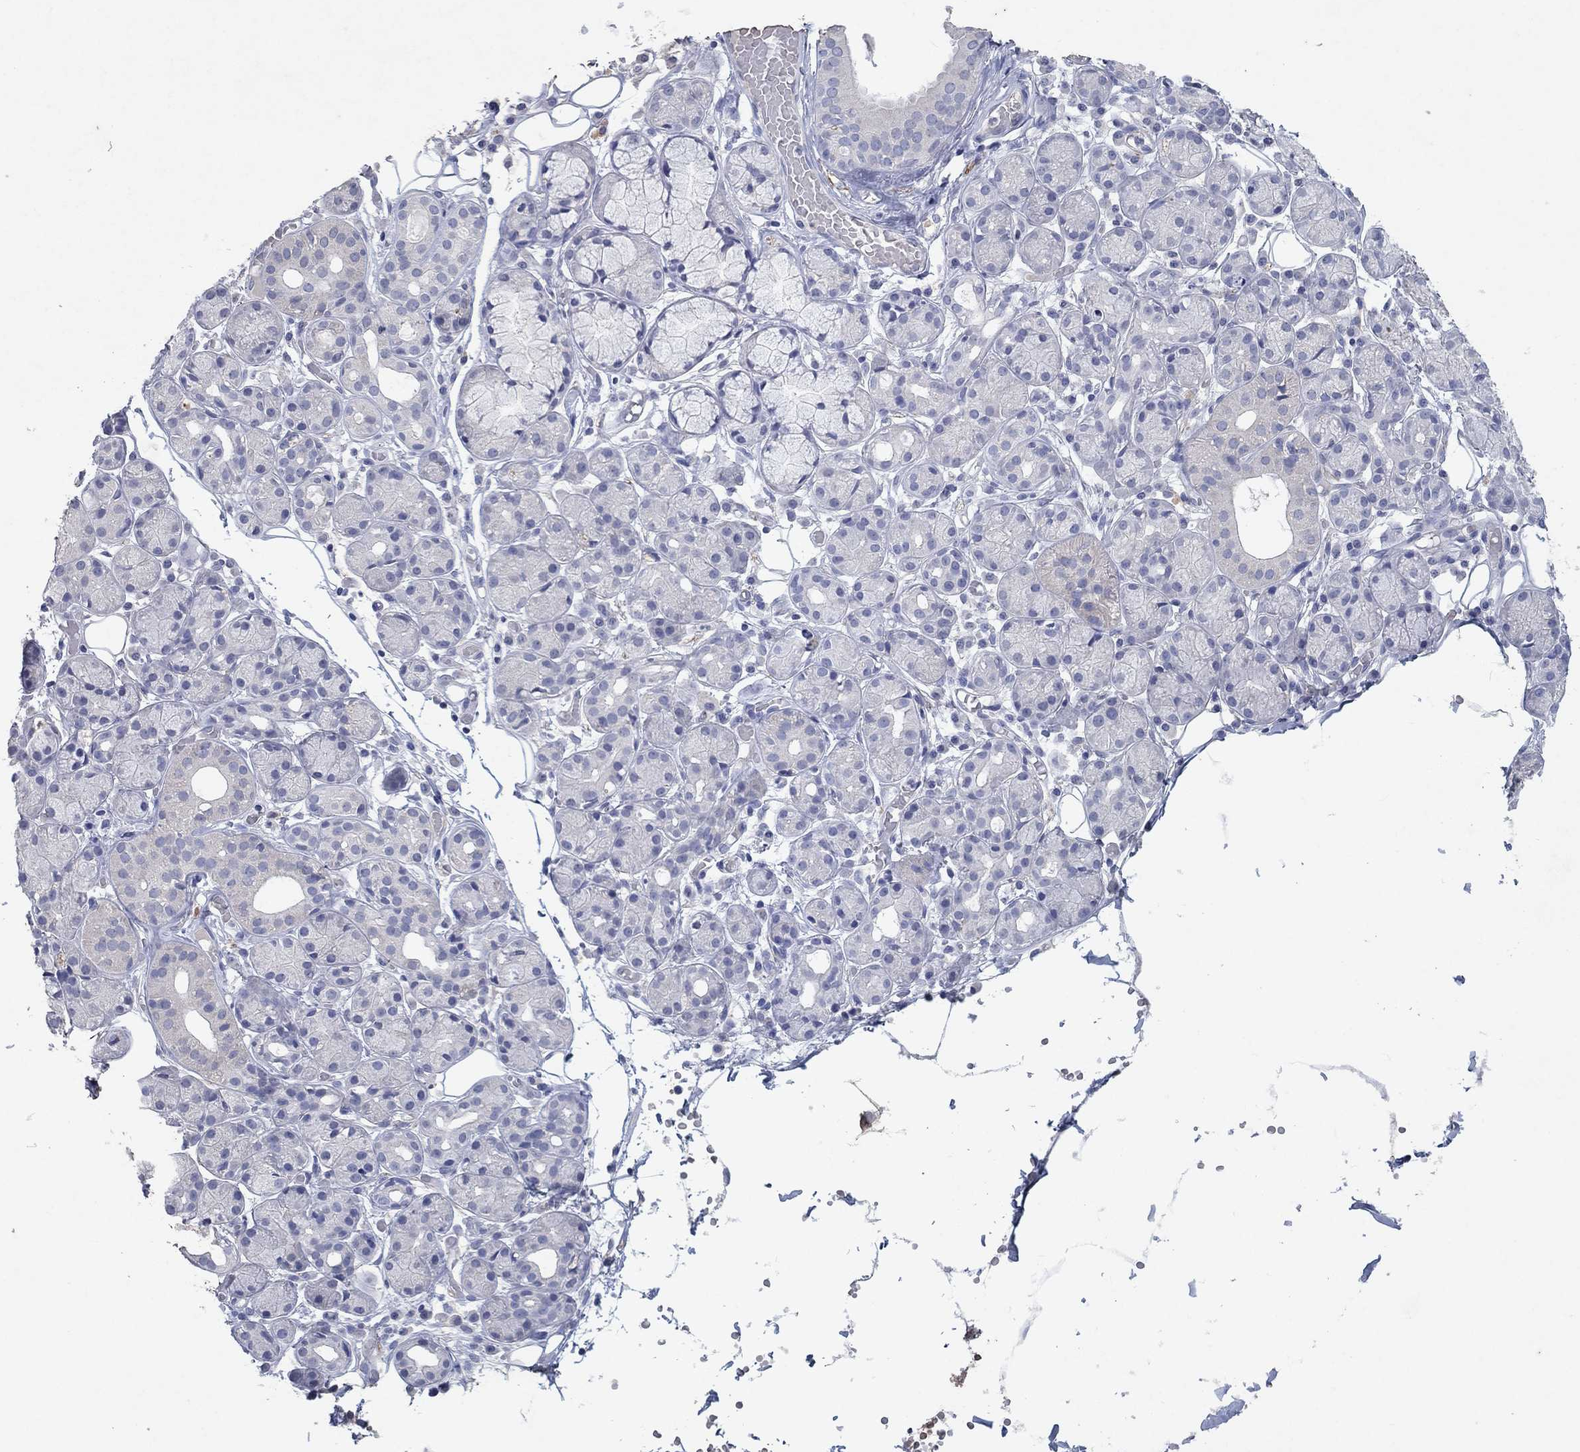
{"staining": {"intensity": "negative", "quantity": "none", "location": "none"}, "tissue": "salivary gland", "cell_type": "Glandular cells", "image_type": "normal", "snomed": [{"axis": "morphology", "description": "Normal tissue, NOS"}, {"axis": "topography", "description": "Salivary gland"}, {"axis": "topography", "description": "Peripheral nerve tissue"}], "caption": "IHC micrograph of unremarkable salivary gland: human salivary gland stained with DAB (3,3'-diaminobenzidine) reveals no significant protein staining in glandular cells. (DAB immunohistochemistry (IHC) visualized using brightfield microscopy, high magnification).", "gene": "KRT40", "patient": {"sex": "male", "age": 71}}